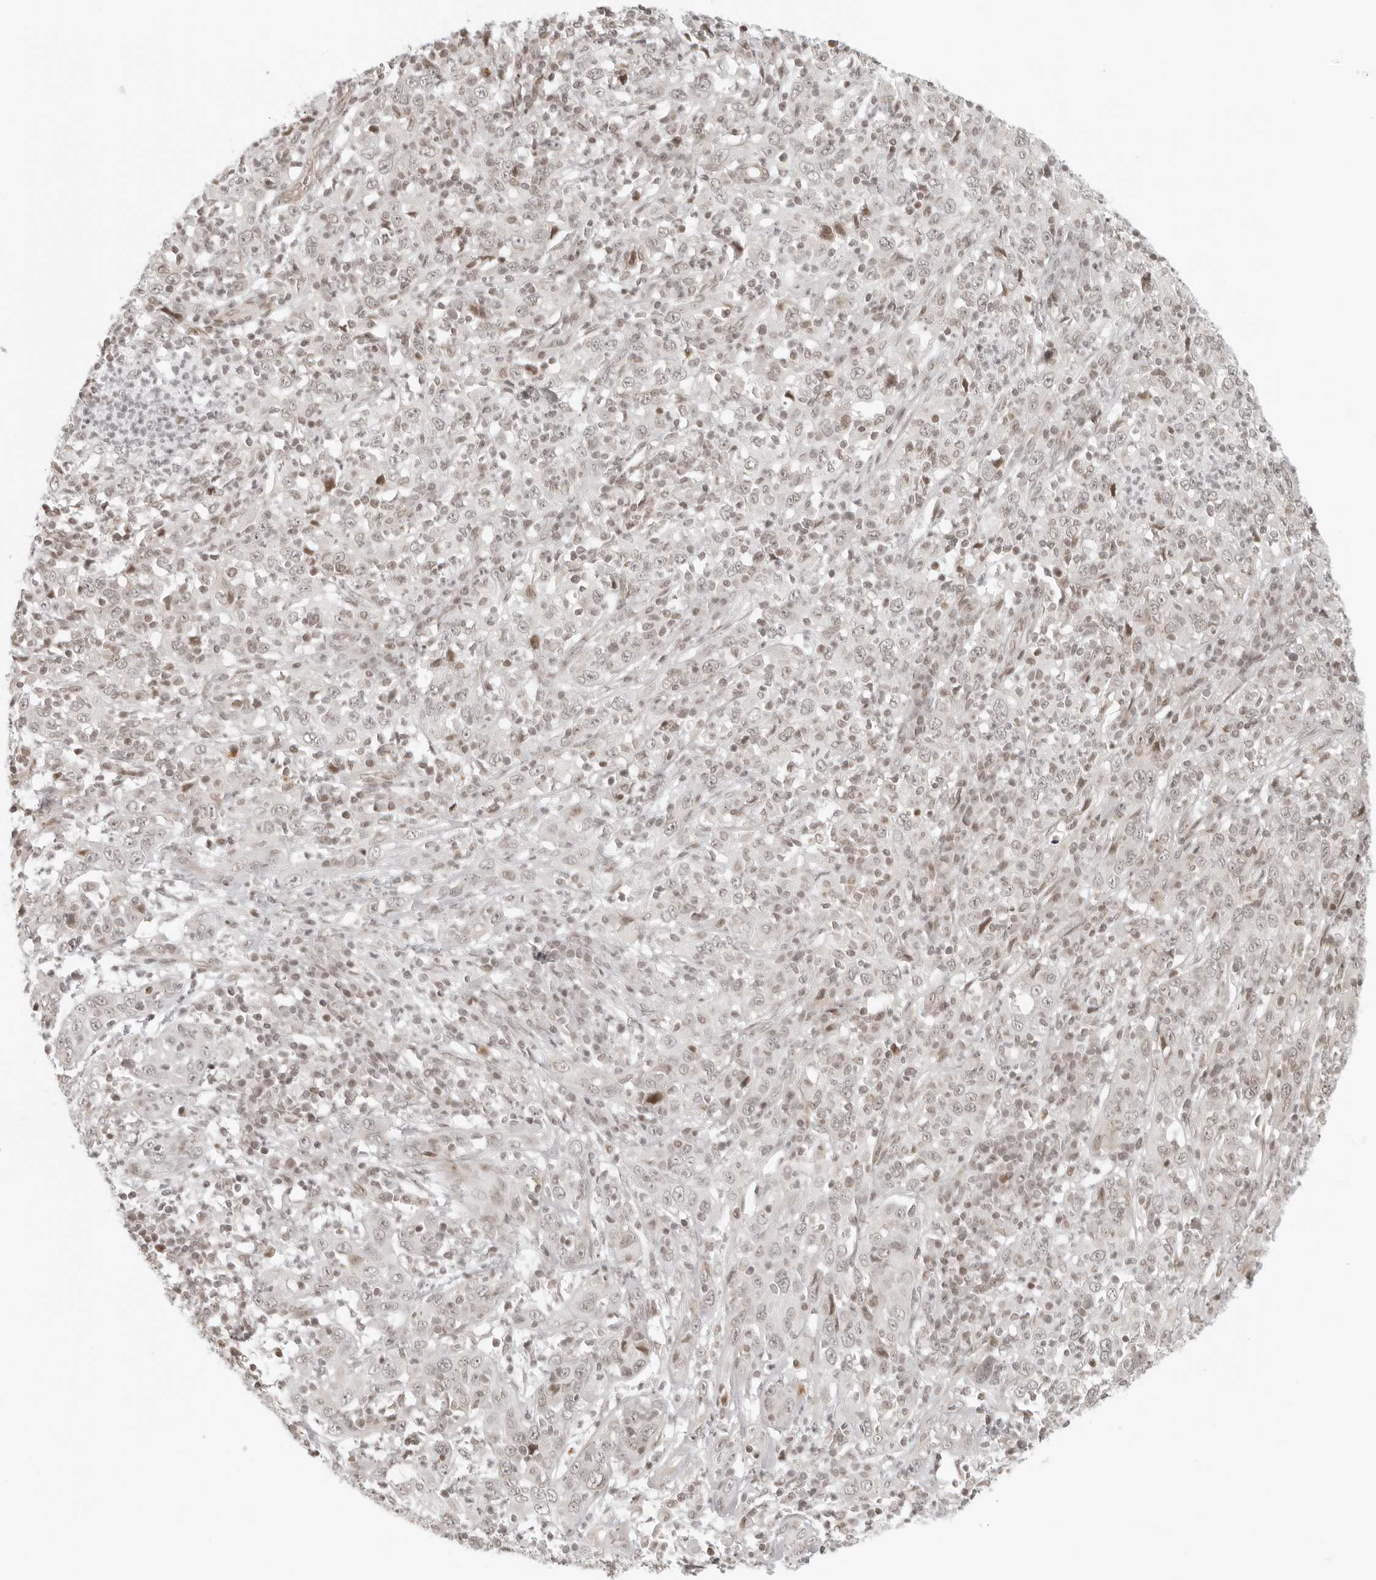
{"staining": {"intensity": "negative", "quantity": "none", "location": "none"}, "tissue": "cervical cancer", "cell_type": "Tumor cells", "image_type": "cancer", "snomed": [{"axis": "morphology", "description": "Squamous cell carcinoma, NOS"}, {"axis": "topography", "description": "Cervix"}], "caption": "A photomicrograph of cervical squamous cell carcinoma stained for a protein displays no brown staining in tumor cells.", "gene": "ZNF407", "patient": {"sex": "female", "age": 46}}